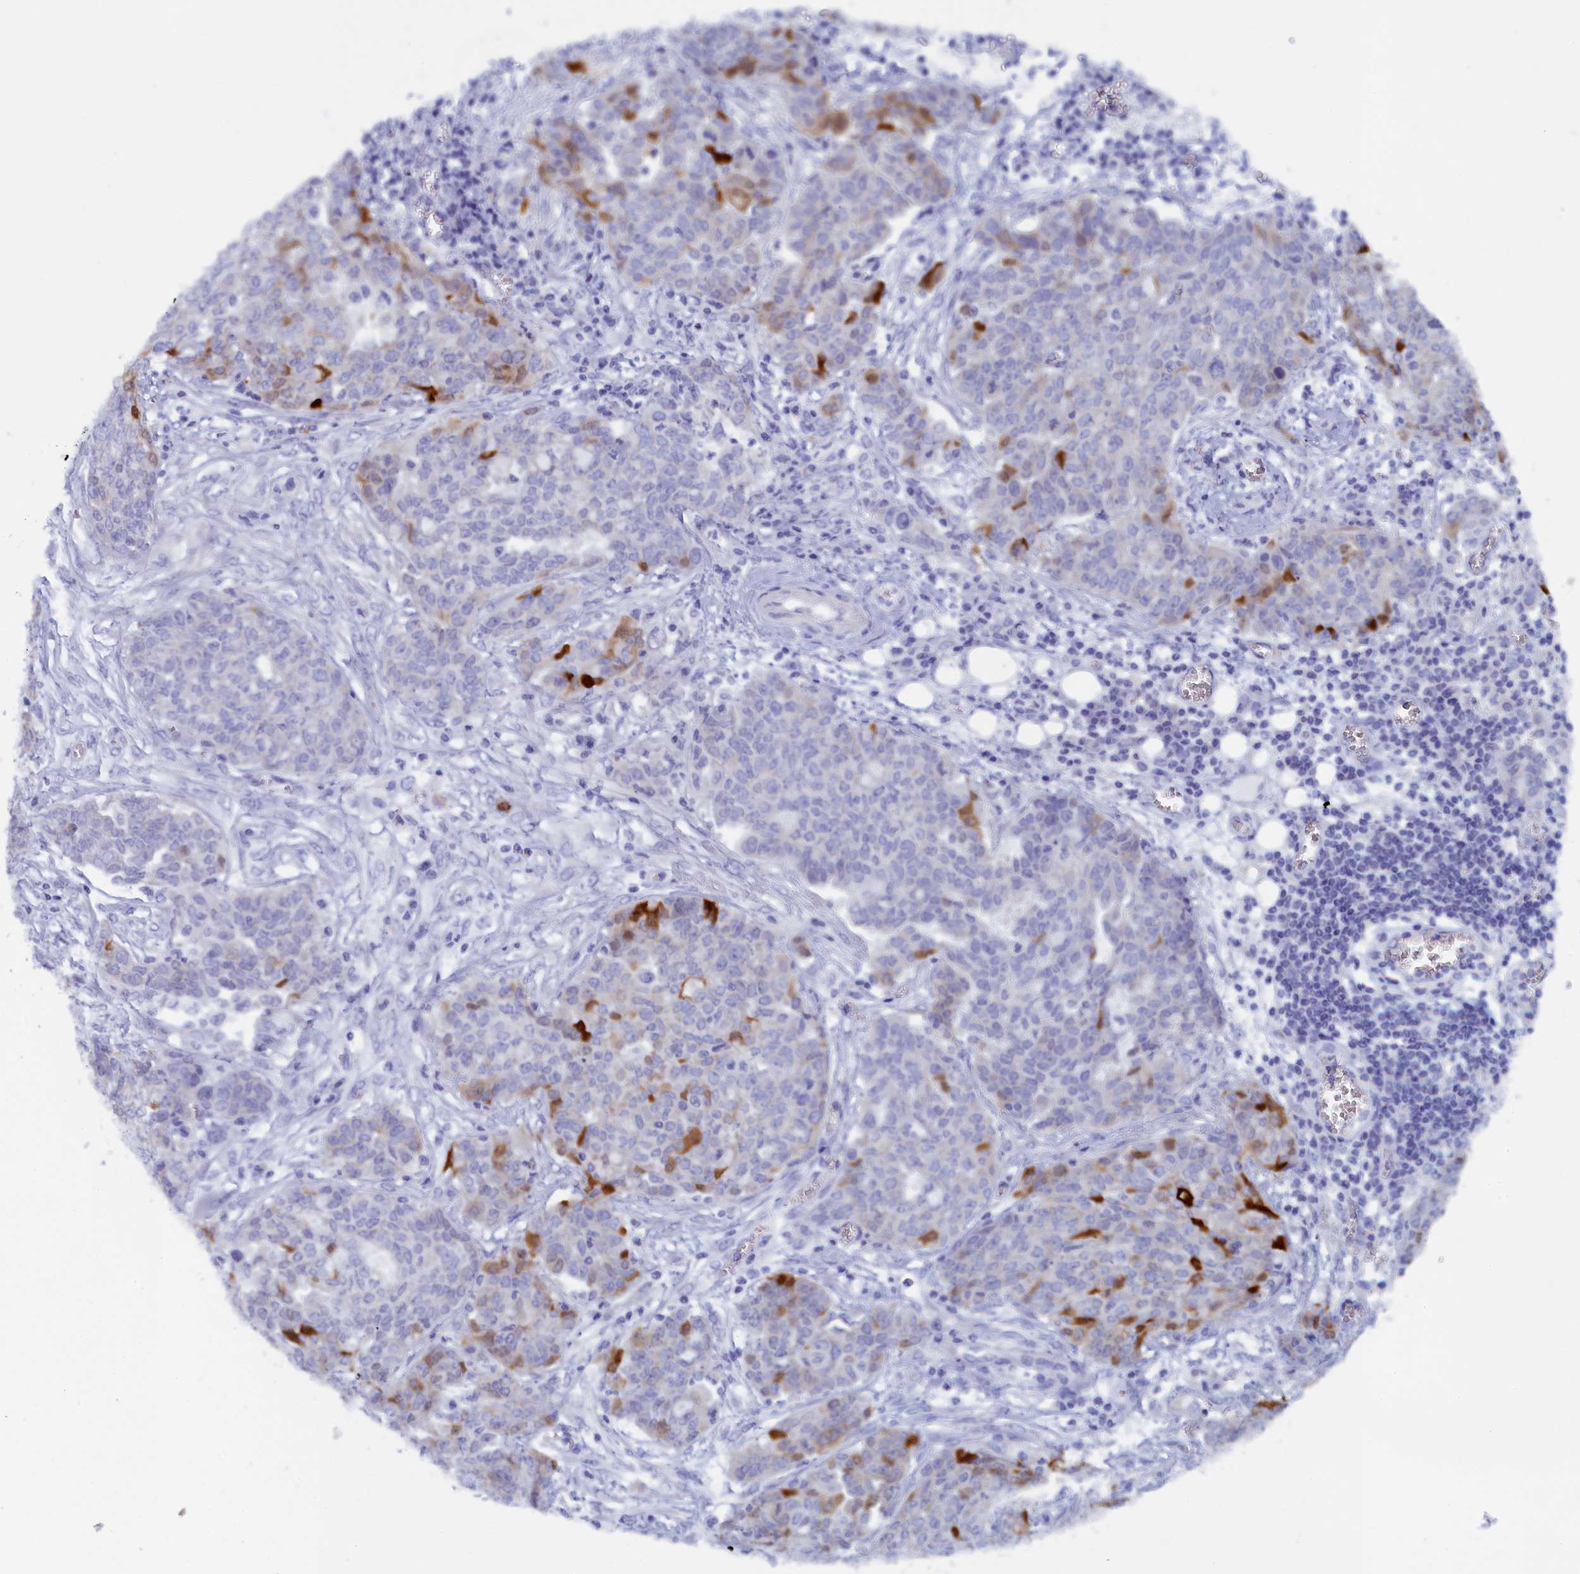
{"staining": {"intensity": "strong", "quantity": "<25%", "location": "cytoplasmic/membranous"}, "tissue": "ovarian cancer", "cell_type": "Tumor cells", "image_type": "cancer", "snomed": [{"axis": "morphology", "description": "Cystadenocarcinoma, serous, NOS"}, {"axis": "topography", "description": "Soft tissue"}, {"axis": "topography", "description": "Ovary"}], "caption": "High-magnification brightfield microscopy of ovarian cancer (serous cystadenocarcinoma) stained with DAB (brown) and counterstained with hematoxylin (blue). tumor cells exhibit strong cytoplasmic/membranous positivity is identified in about<25% of cells.", "gene": "ANKRD2", "patient": {"sex": "female", "age": 57}}